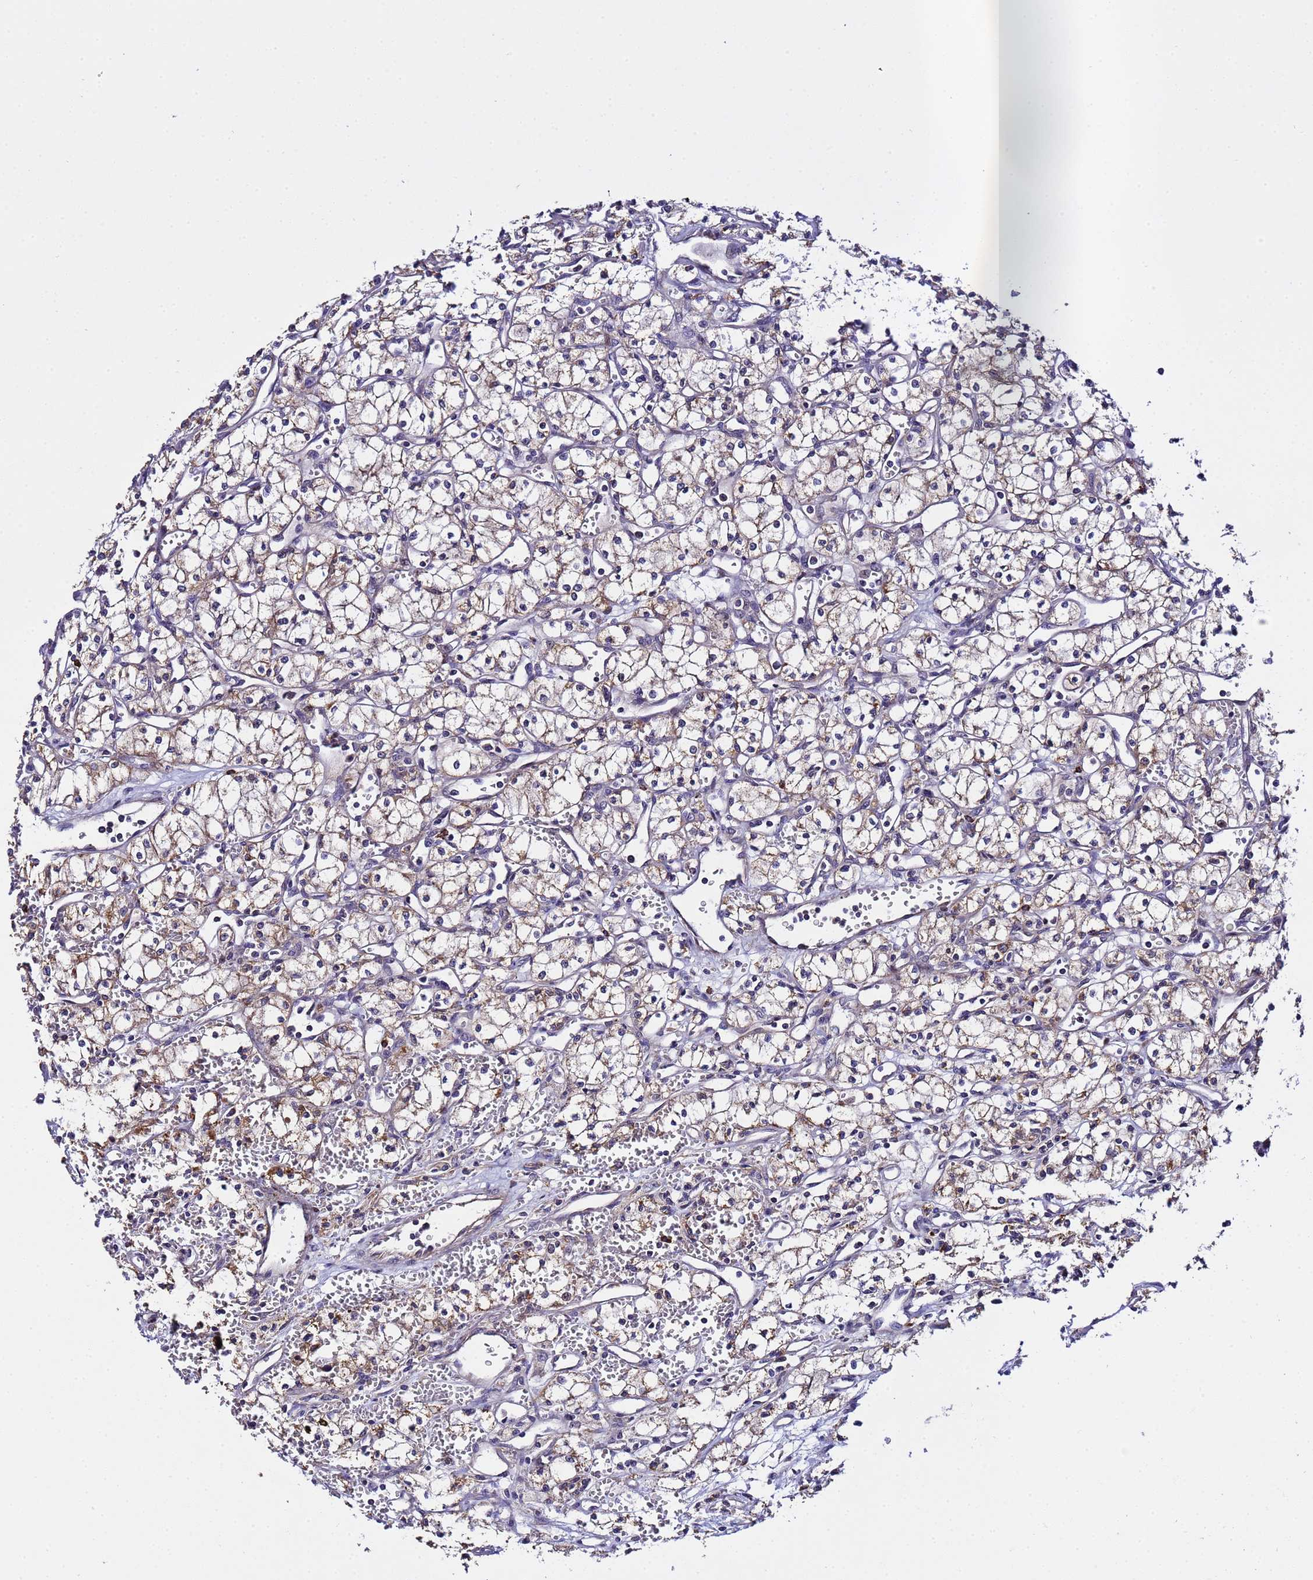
{"staining": {"intensity": "weak", "quantity": "25%-75%", "location": "cytoplasmic/membranous"}, "tissue": "renal cancer", "cell_type": "Tumor cells", "image_type": "cancer", "snomed": [{"axis": "morphology", "description": "Adenocarcinoma, NOS"}, {"axis": "topography", "description": "Kidney"}], "caption": "There is low levels of weak cytoplasmic/membranous staining in tumor cells of adenocarcinoma (renal), as demonstrated by immunohistochemical staining (brown color).", "gene": "PLXDC2", "patient": {"sex": "male", "age": 59}}